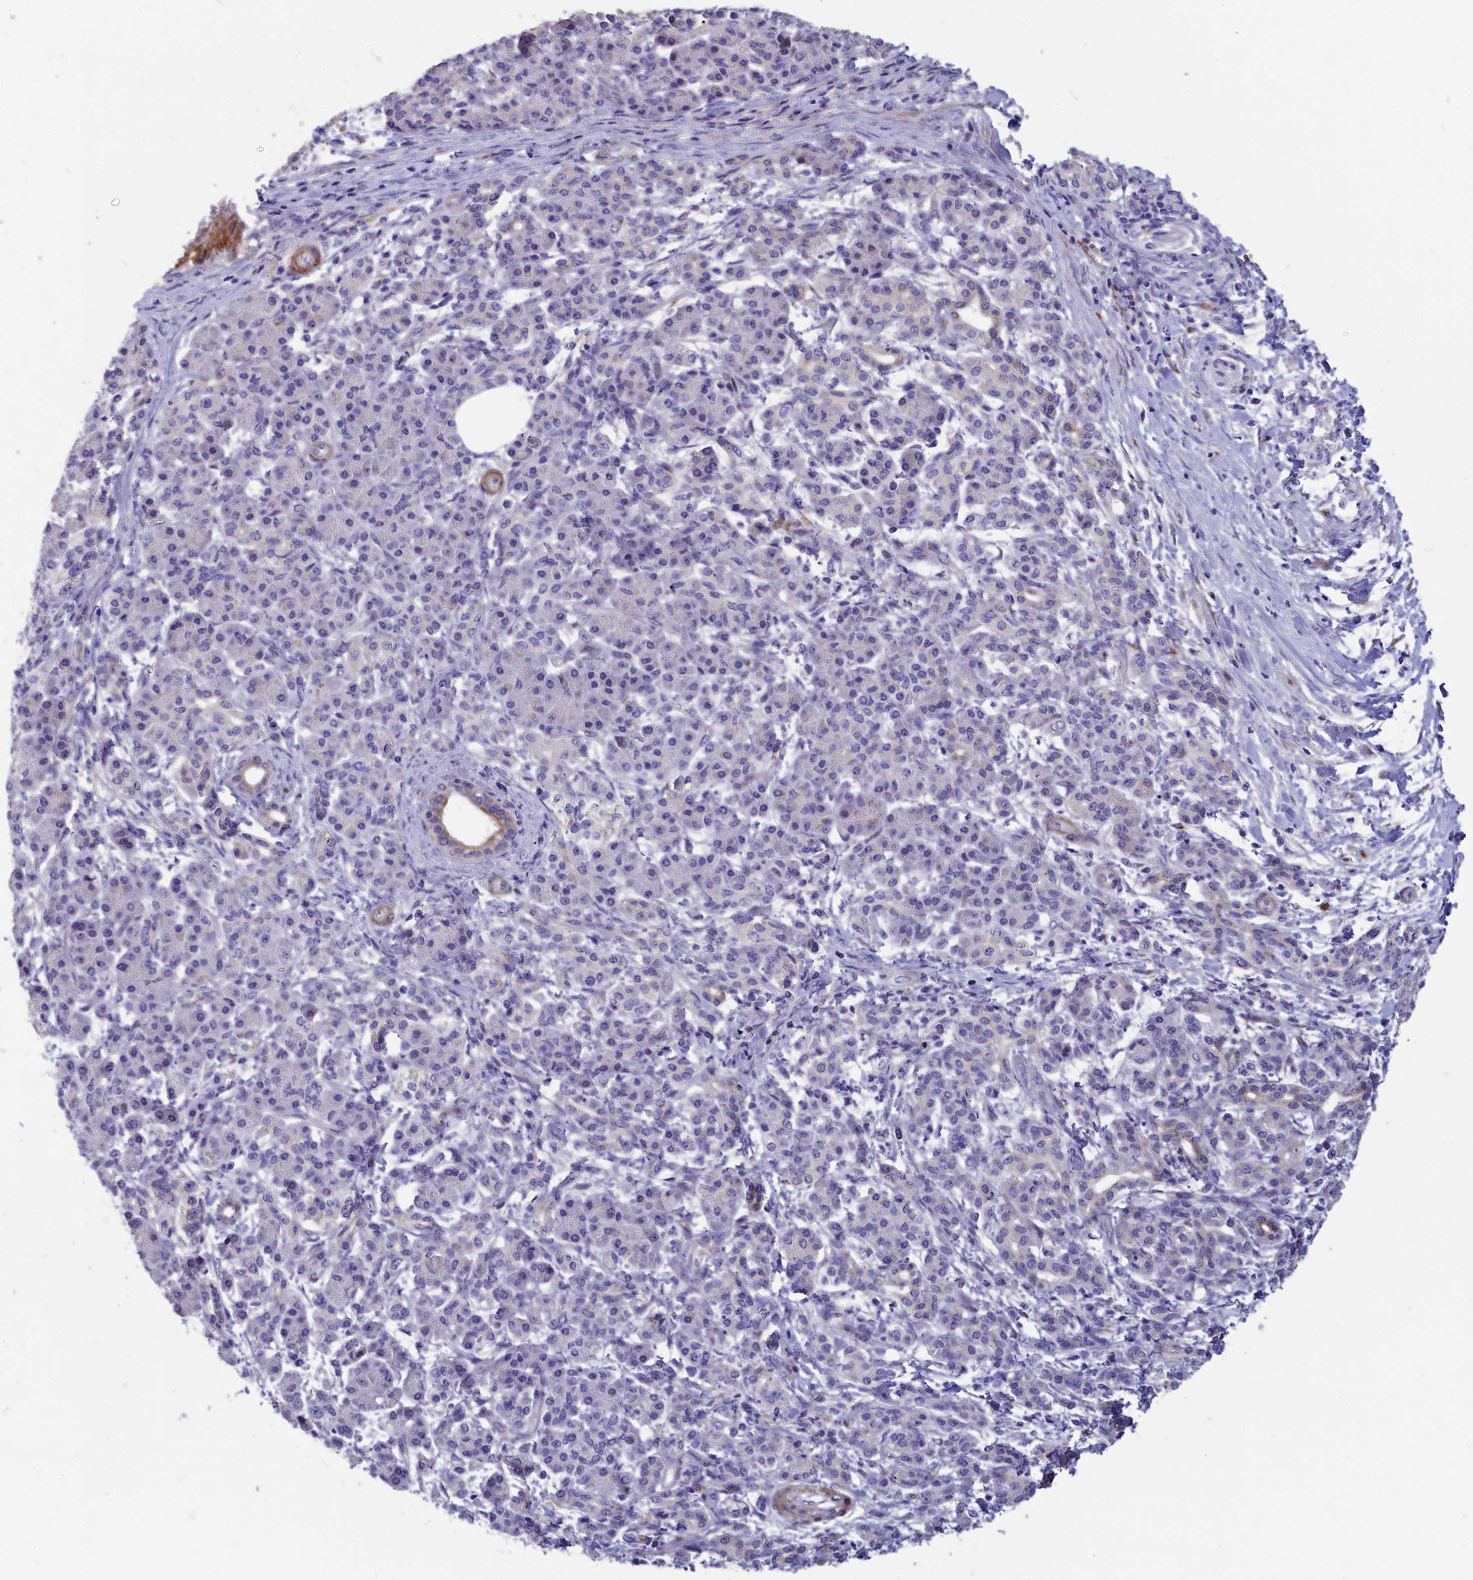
{"staining": {"intensity": "negative", "quantity": "none", "location": "none"}, "tissue": "pancreatic cancer", "cell_type": "Tumor cells", "image_type": "cancer", "snomed": [{"axis": "morphology", "description": "Normal tissue, NOS"}, {"axis": "morphology", "description": "Adenocarcinoma, NOS"}, {"axis": "topography", "description": "Pancreas"}], "caption": "The image shows no staining of tumor cells in pancreatic cancer.", "gene": "TUBGCP4", "patient": {"sex": "female", "age": 55}}